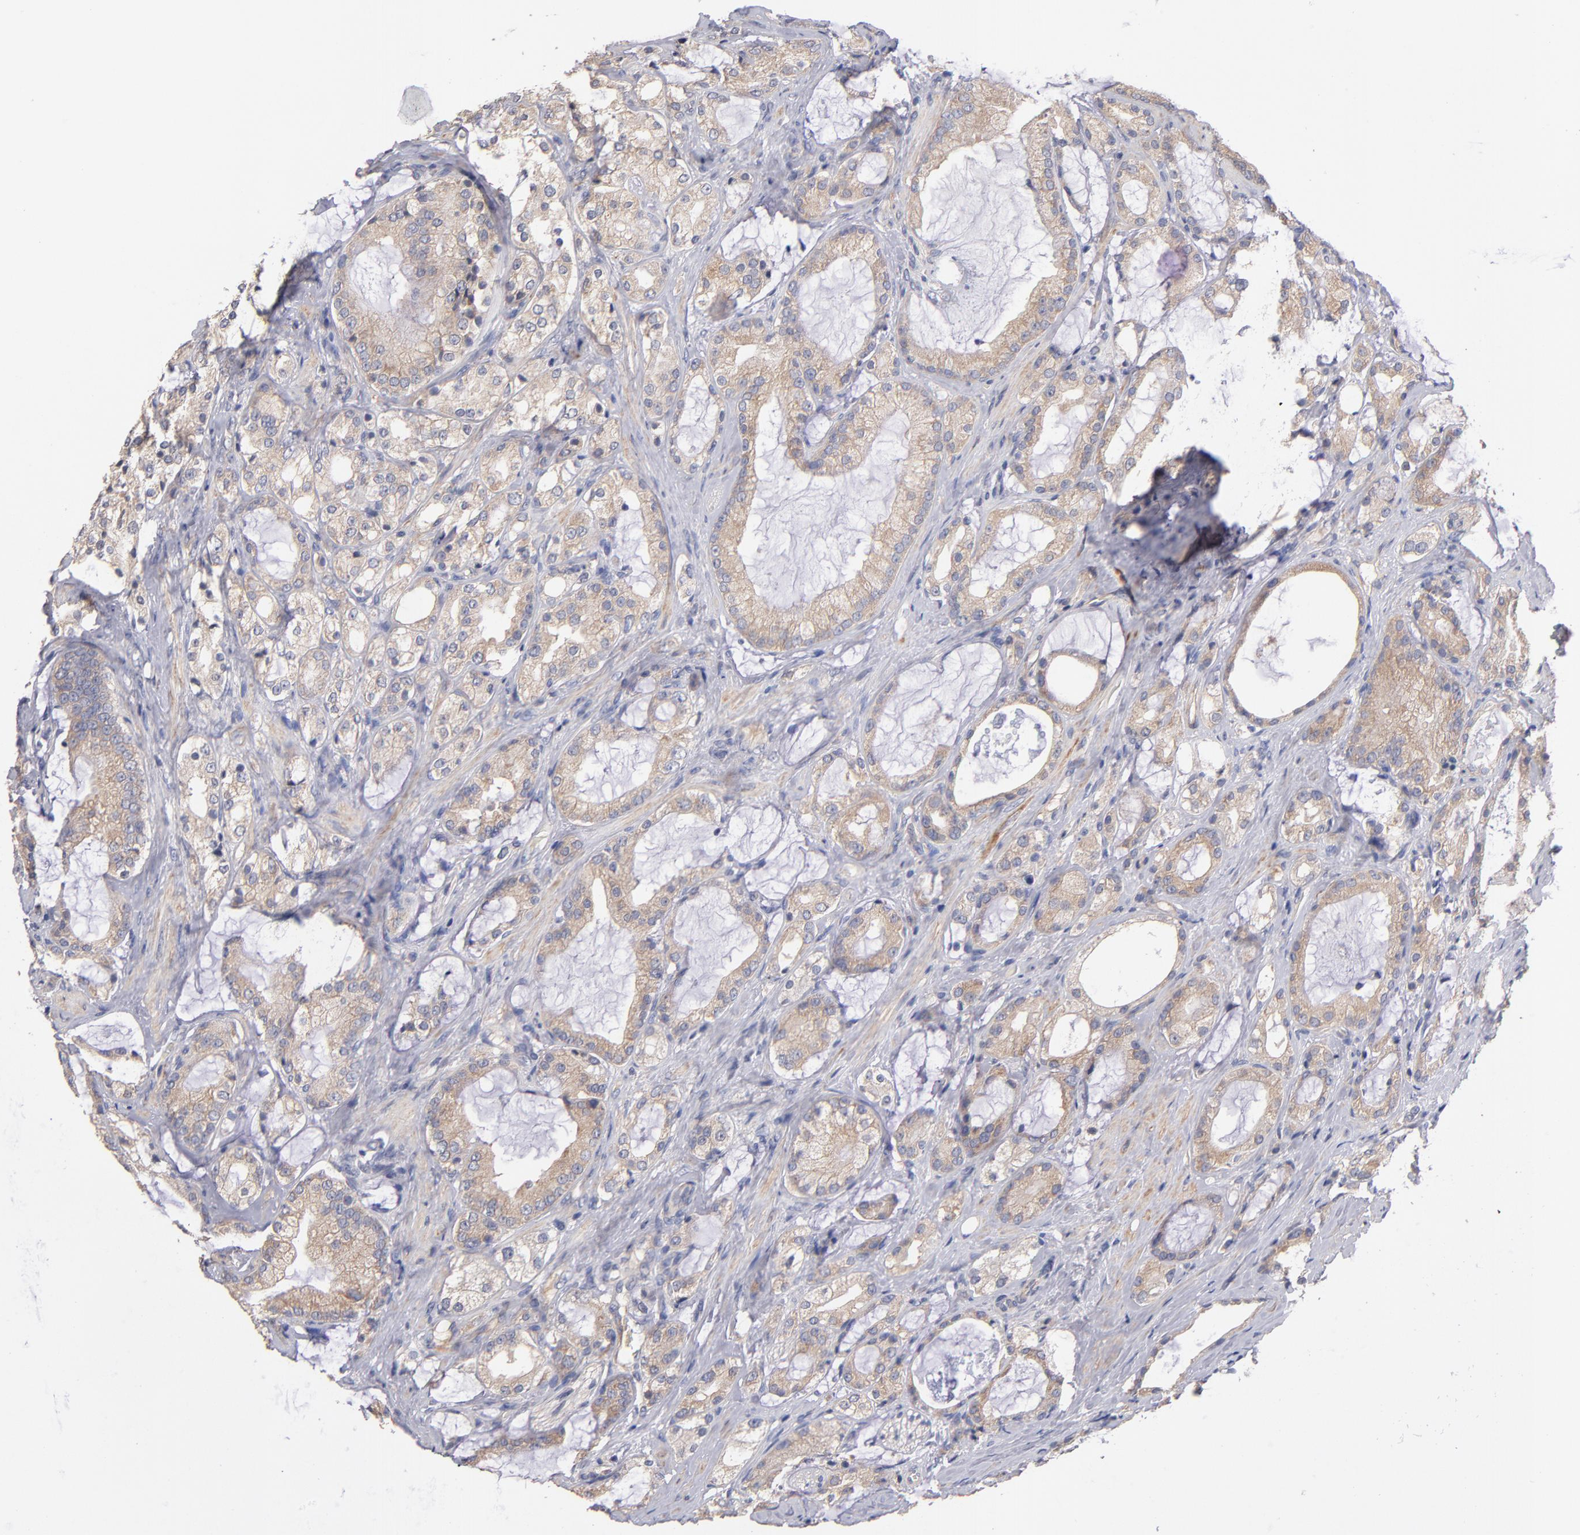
{"staining": {"intensity": "weak", "quantity": ">75%", "location": "cytoplasmic/membranous"}, "tissue": "prostate cancer", "cell_type": "Tumor cells", "image_type": "cancer", "snomed": [{"axis": "morphology", "description": "Adenocarcinoma, Medium grade"}, {"axis": "topography", "description": "Prostate"}], "caption": "IHC image of neoplastic tissue: human prostate cancer (adenocarcinoma (medium-grade)) stained using IHC reveals low levels of weak protein expression localized specifically in the cytoplasmic/membranous of tumor cells, appearing as a cytoplasmic/membranous brown color.", "gene": "DACT1", "patient": {"sex": "male", "age": 70}}